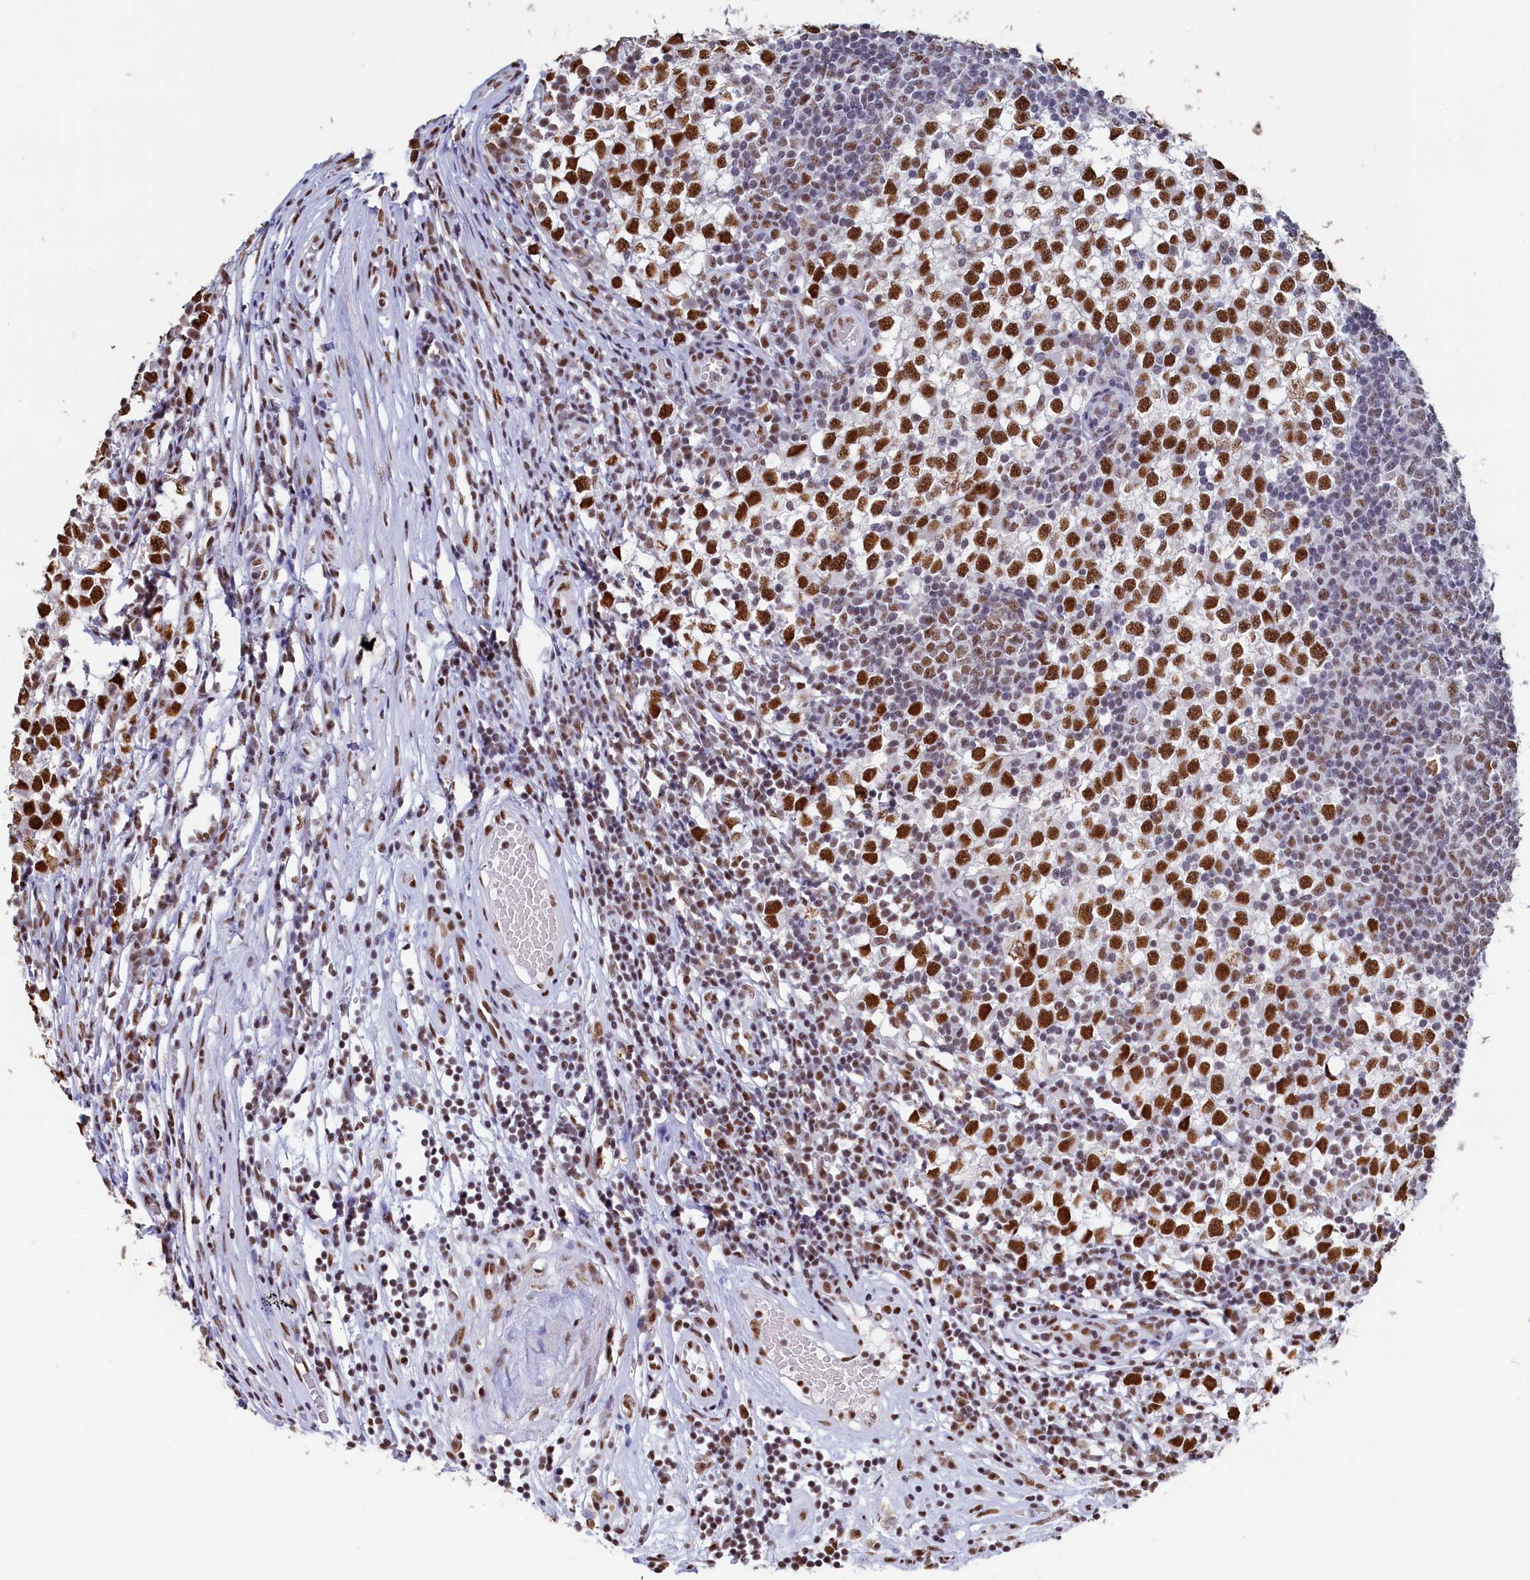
{"staining": {"intensity": "strong", "quantity": "25%-75%", "location": "nuclear"}, "tissue": "testis cancer", "cell_type": "Tumor cells", "image_type": "cancer", "snomed": [{"axis": "morphology", "description": "Seminoma, NOS"}, {"axis": "topography", "description": "Testis"}], "caption": "Immunohistochemical staining of testis seminoma reveals high levels of strong nuclear protein staining in about 25%-75% of tumor cells.", "gene": "MOSPD3", "patient": {"sex": "male", "age": 65}}